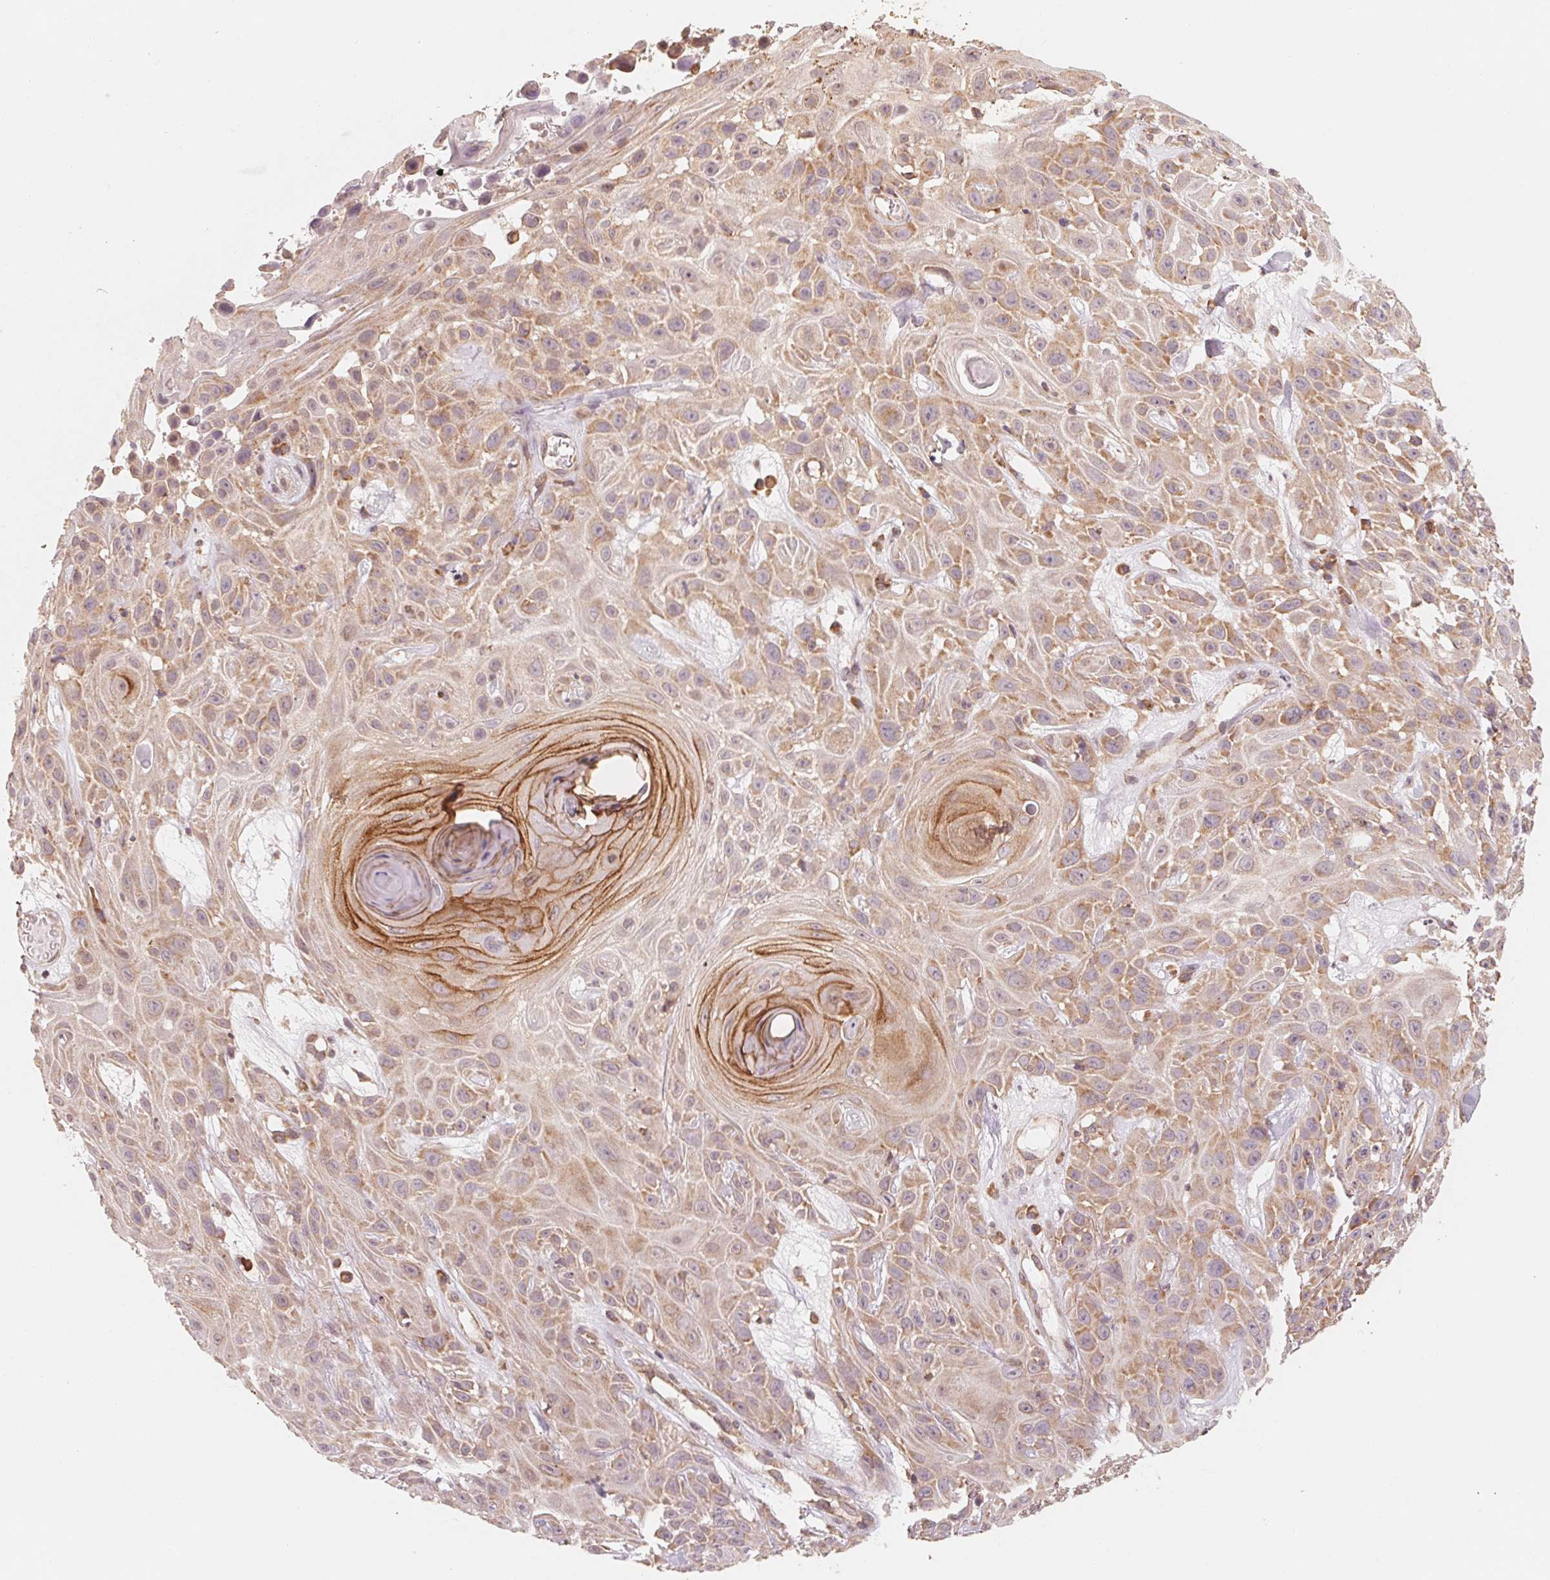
{"staining": {"intensity": "strong", "quantity": "<25%", "location": "cytoplasmic/membranous"}, "tissue": "skin cancer", "cell_type": "Tumor cells", "image_type": "cancer", "snomed": [{"axis": "morphology", "description": "Squamous cell carcinoma, NOS"}, {"axis": "topography", "description": "Skin"}], "caption": "Squamous cell carcinoma (skin) was stained to show a protein in brown. There is medium levels of strong cytoplasmic/membranous positivity in approximately <25% of tumor cells.", "gene": "GIGYF2", "patient": {"sex": "male", "age": 82}}